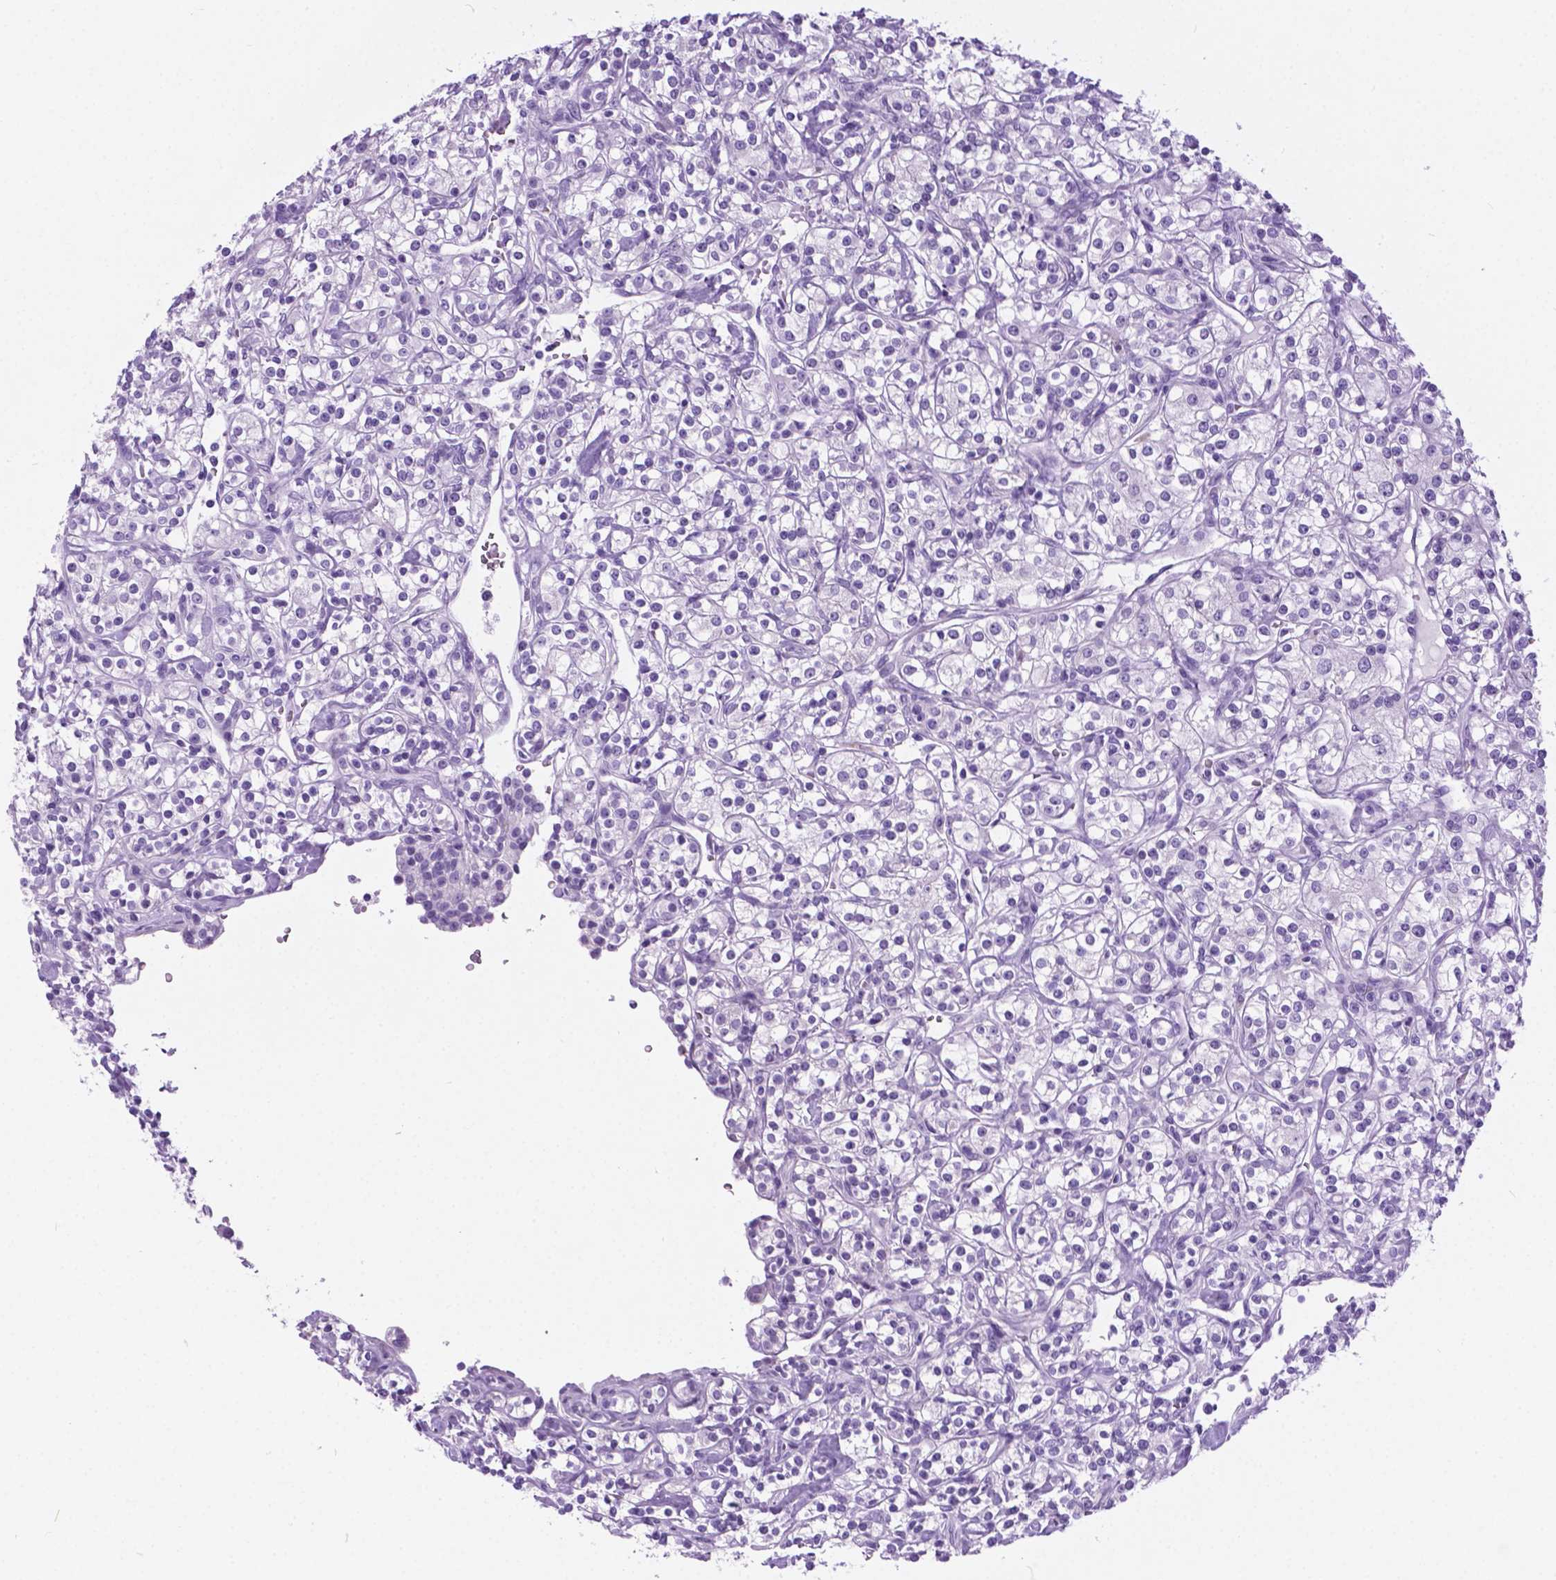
{"staining": {"intensity": "negative", "quantity": "none", "location": "none"}, "tissue": "renal cancer", "cell_type": "Tumor cells", "image_type": "cancer", "snomed": [{"axis": "morphology", "description": "Adenocarcinoma, NOS"}, {"axis": "topography", "description": "Kidney"}], "caption": "Tumor cells are negative for protein expression in human renal cancer. (Stains: DAB immunohistochemistry (IHC) with hematoxylin counter stain, Microscopy: brightfield microscopy at high magnification).", "gene": "ARMS2", "patient": {"sex": "male", "age": 77}}